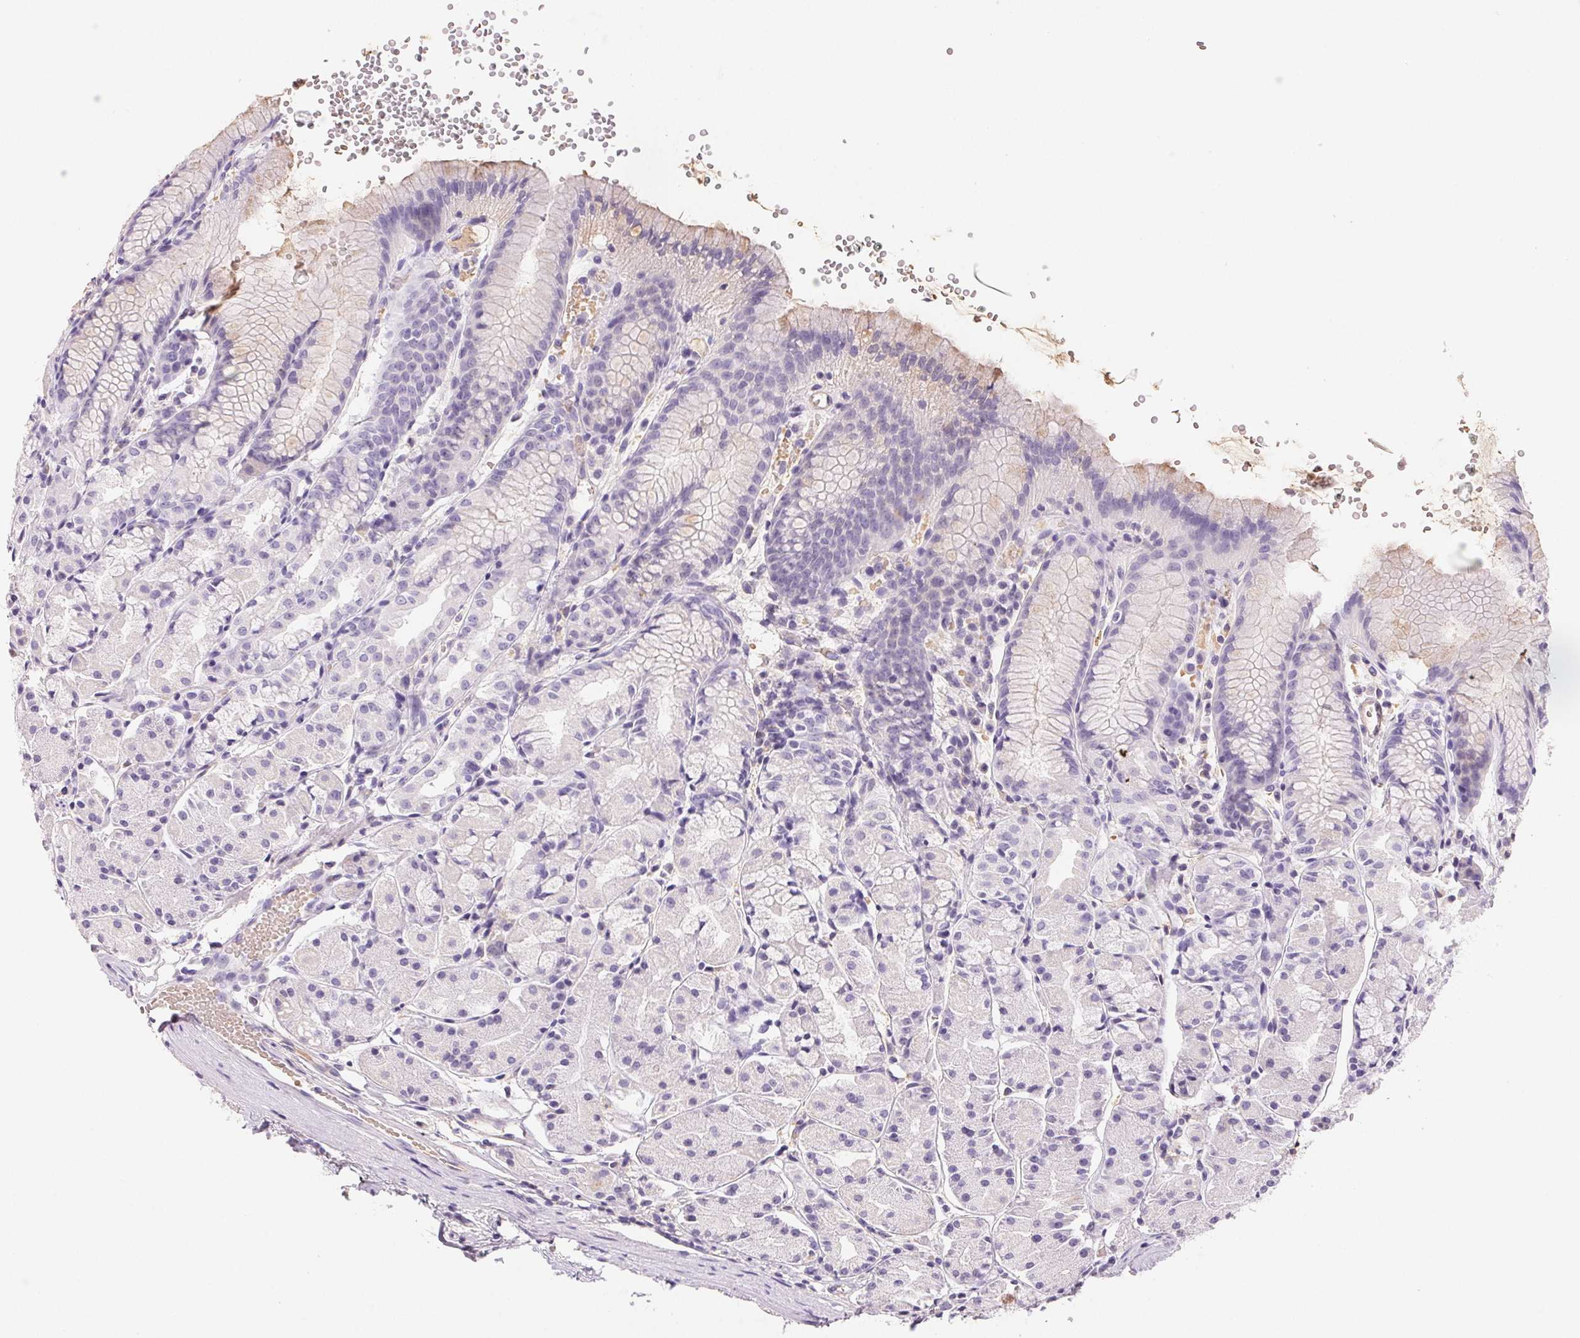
{"staining": {"intensity": "negative", "quantity": "none", "location": "none"}, "tissue": "stomach", "cell_type": "Glandular cells", "image_type": "normal", "snomed": [{"axis": "morphology", "description": "Normal tissue, NOS"}, {"axis": "topography", "description": "Stomach, upper"}], "caption": "A high-resolution image shows immunohistochemistry (IHC) staining of benign stomach, which reveals no significant staining in glandular cells. (Stains: DAB immunohistochemistry with hematoxylin counter stain, Microscopy: brightfield microscopy at high magnification).", "gene": "PADI4", "patient": {"sex": "male", "age": 47}}